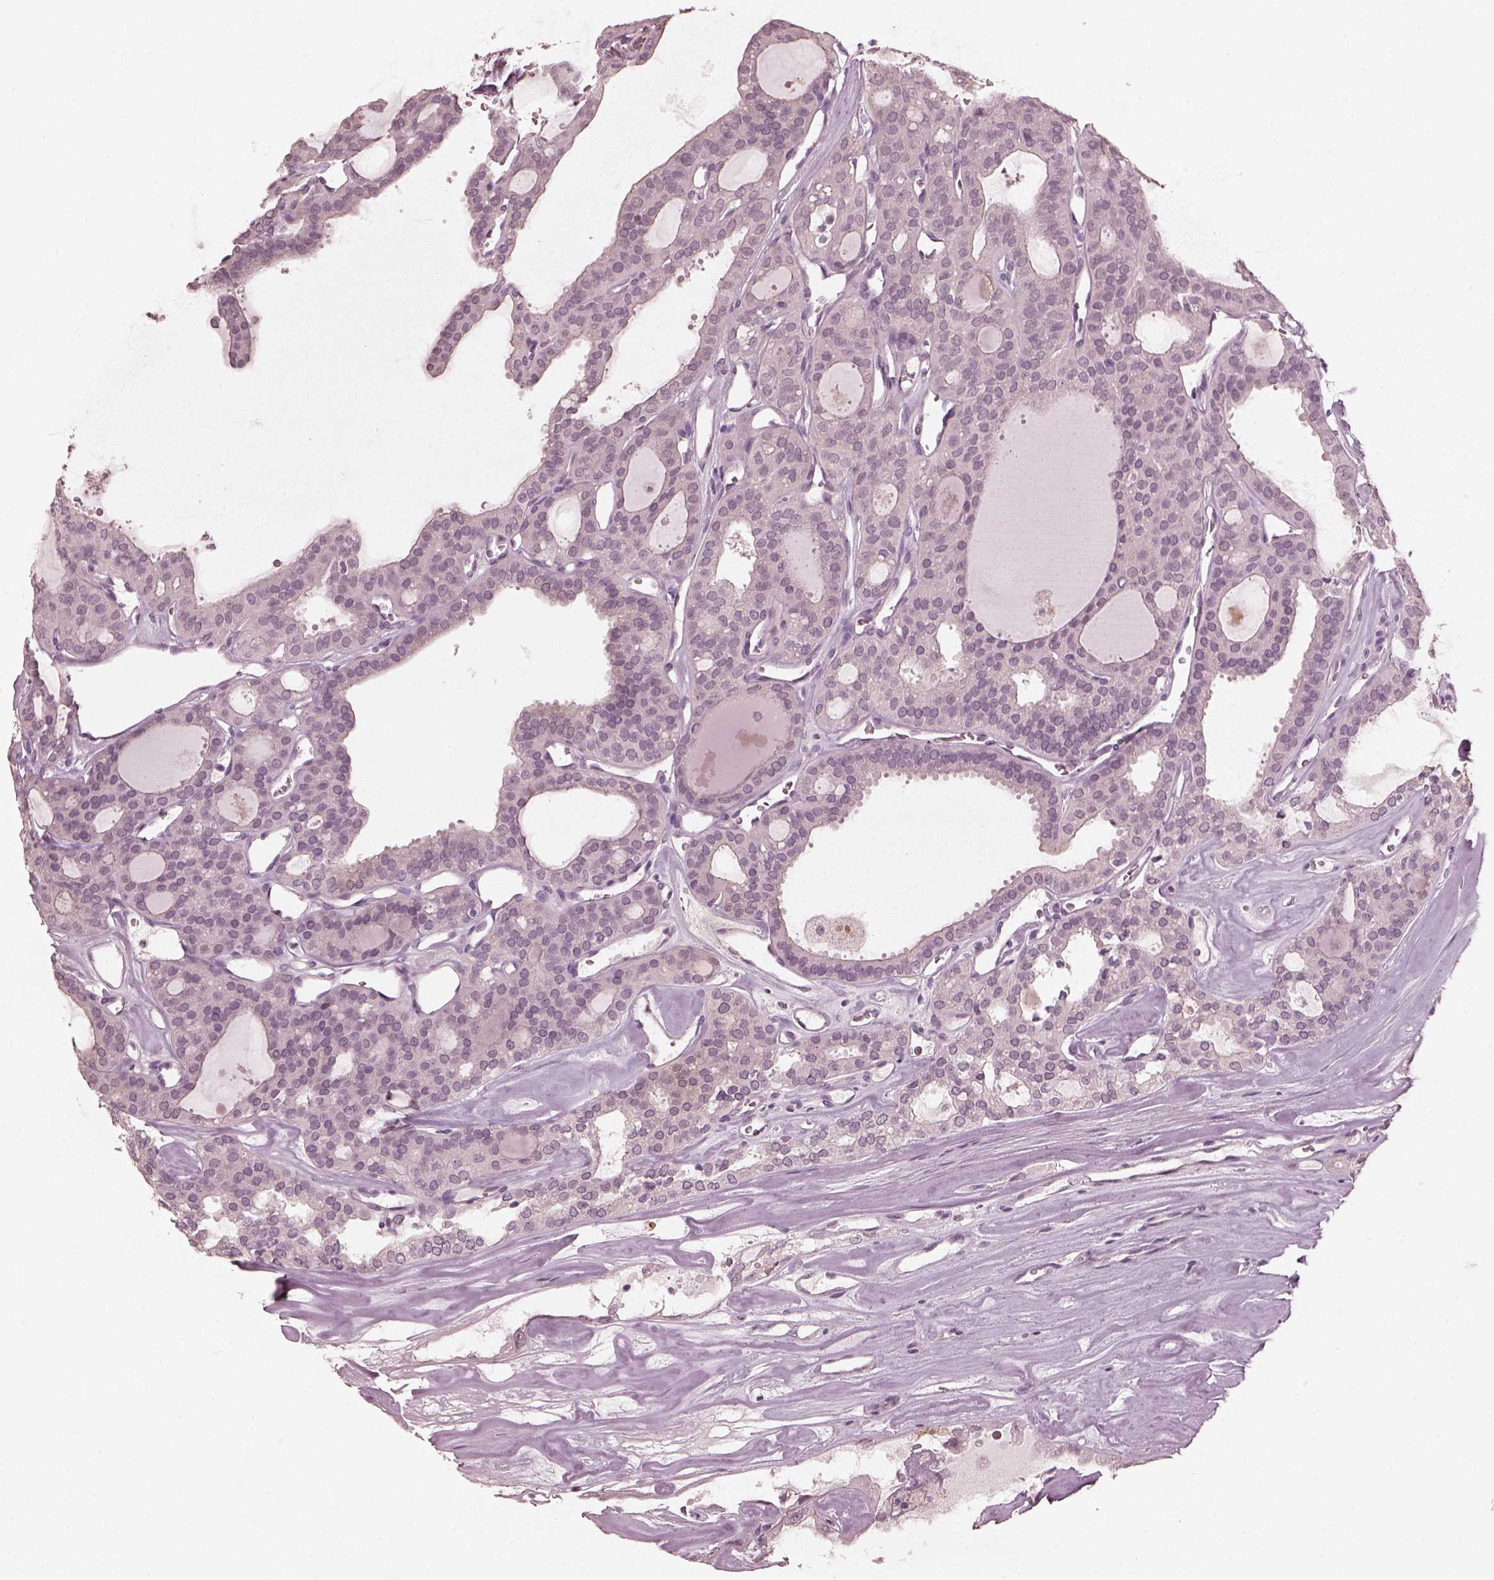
{"staining": {"intensity": "negative", "quantity": "none", "location": "none"}, "tissue": "thyroid cancer", "cell_type": "Tumor cells", "image_type": "cancer", "snomed": [{"axis": "morphology", "description": "Follicular adenoma carcinoma, NOS"}, {"axis": "topography", "description": "Thyroid gland"}], "caption": "An IHC photomicrograph of follicular adenoma carcinoma (thyroid) is shown. There is no staining in tumor cells of follicular adenoma carcinoma (thyroid).", "gene": "OPTC", "patient": {"sex": "male", "age": 75}}